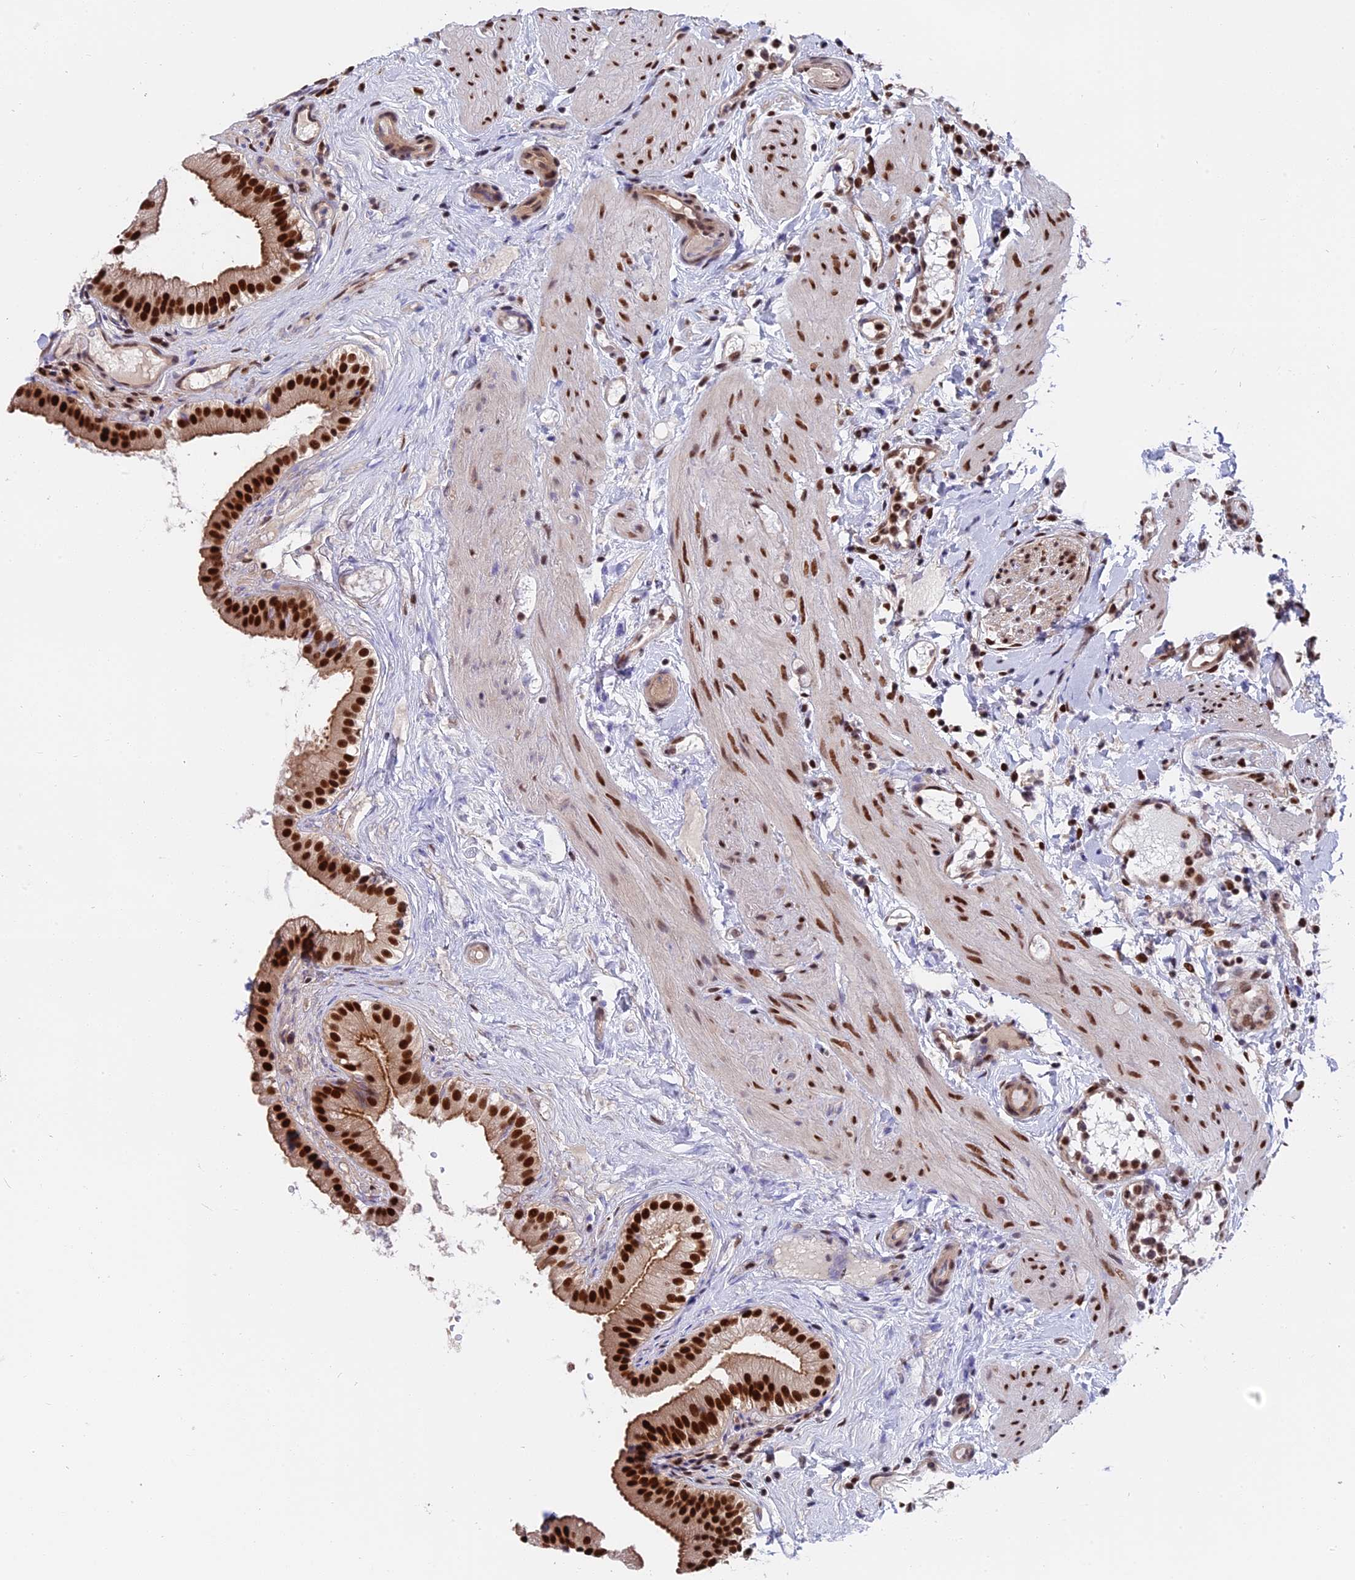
{"staining": {"intensity": "strong", "quantity": ">75%", "location": "nuclear"}, "tissue": "gallbladder", "cell_type": "Glandular cells", "image_type": "normal", "snomed": [{"axis": "morphology", "description": "Normal tissue, NOS"}, {"axis": "topography", "description": "Gallbladder"}], "caption": "Glandular cells reveal high levels of strong nuclear staining in about >75% of cells in unremarkable gallbladder.", "gene": "RAMACL", "patient": {"sex": "female", "age": 26}}